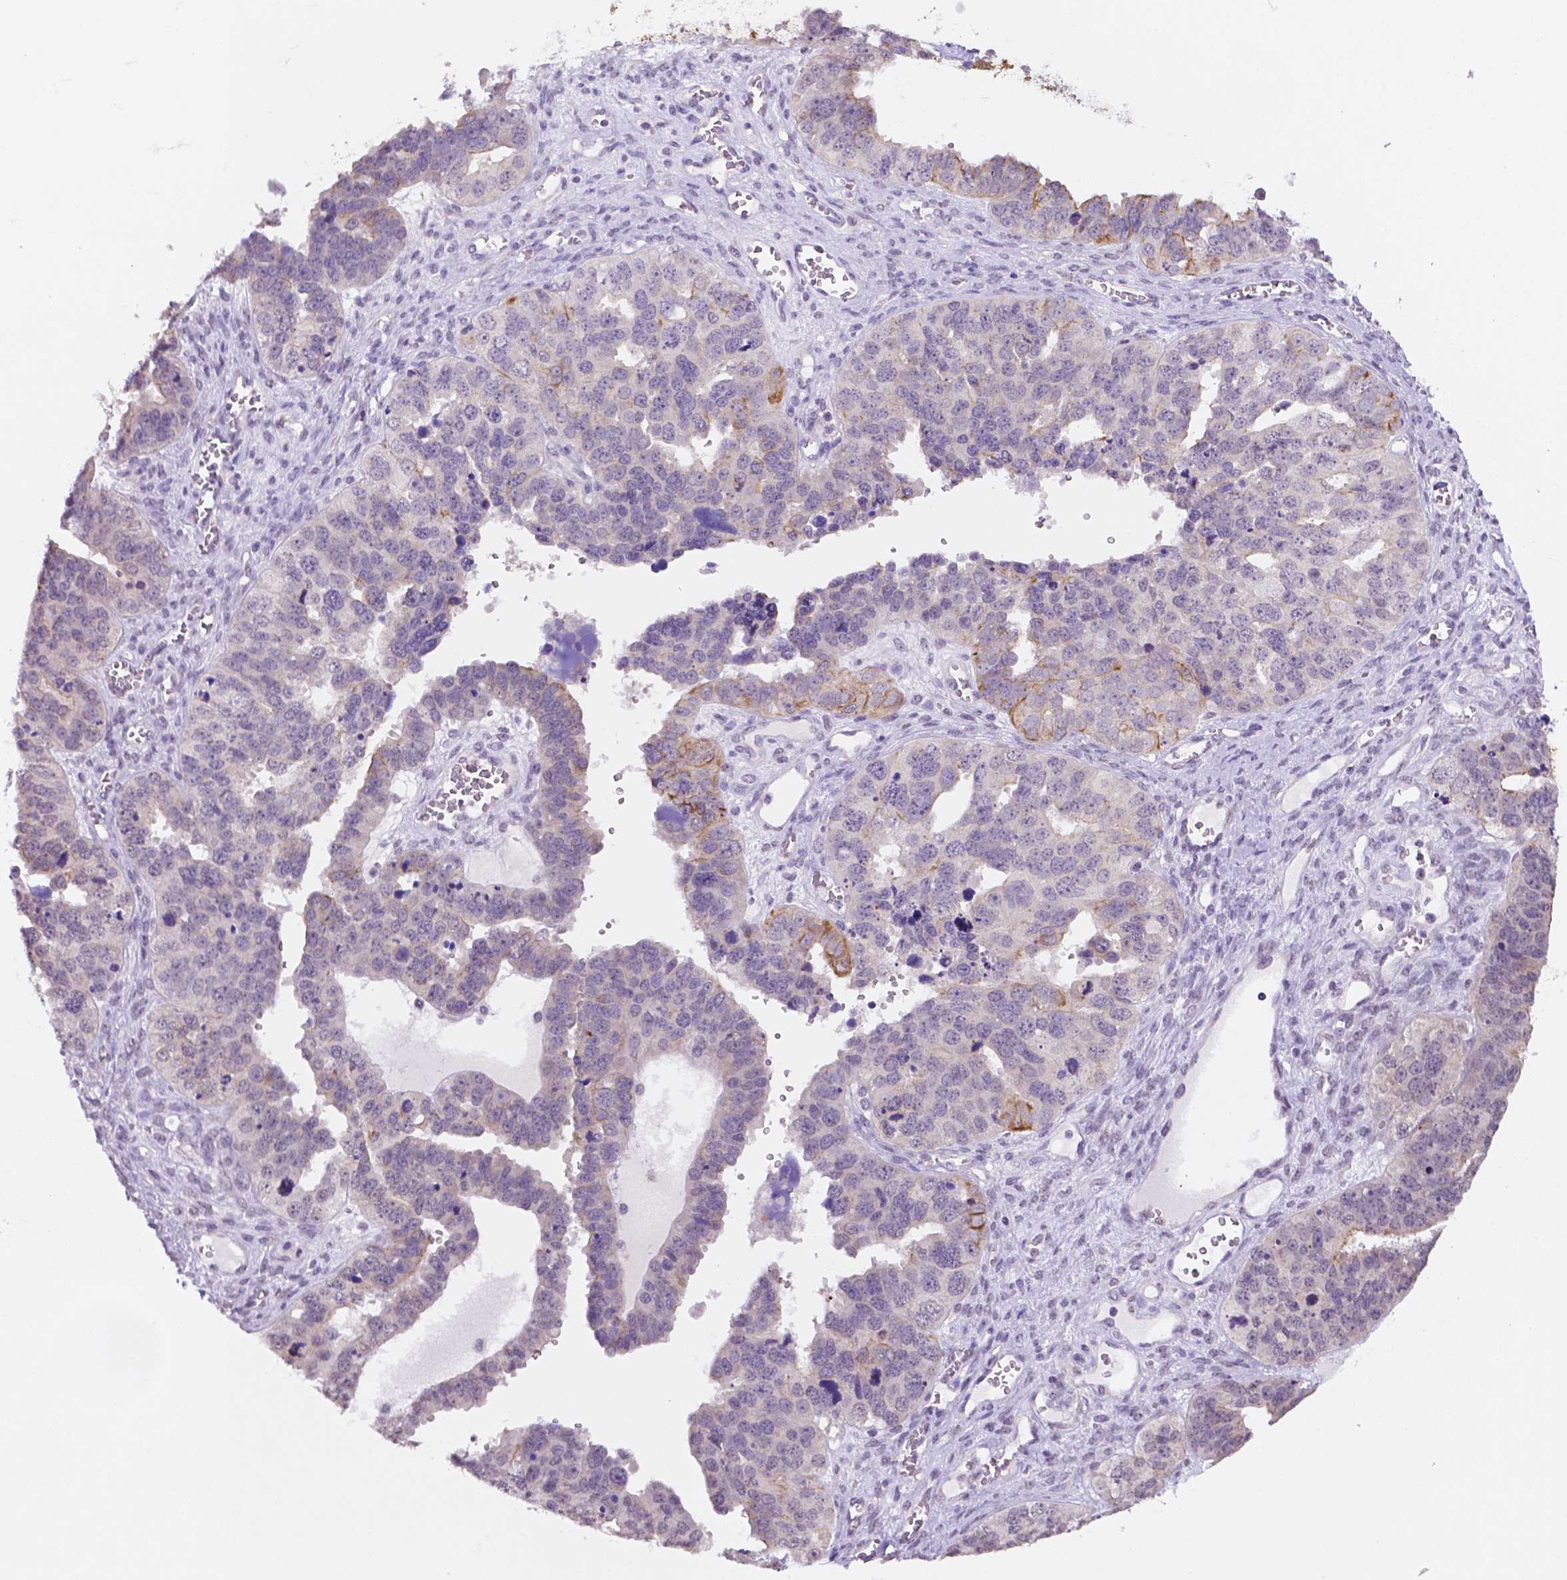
{"staining": {"intensity": "moderate", "quantity": "<25%", "location": "cytoplasmic/membranous"}, "tissue": "ovarian cancer", "cell_type": "Tumor cells", "image_type": "cancer", "snomed": [{"axis": "morphology", "description": "Cystadenocarcinoma, serous, NOS"}, {"axis": "topography", "description": "Ovary"}], "caption": "An IHC micrograph of tumor tissue is shown. Protein staining in brown shows moderate cytoplasmic/membranous positivity in ovarian cancer within tumor cells.", "gene": "SHLD3", "patient": {"sex": "female", "age": 76}}